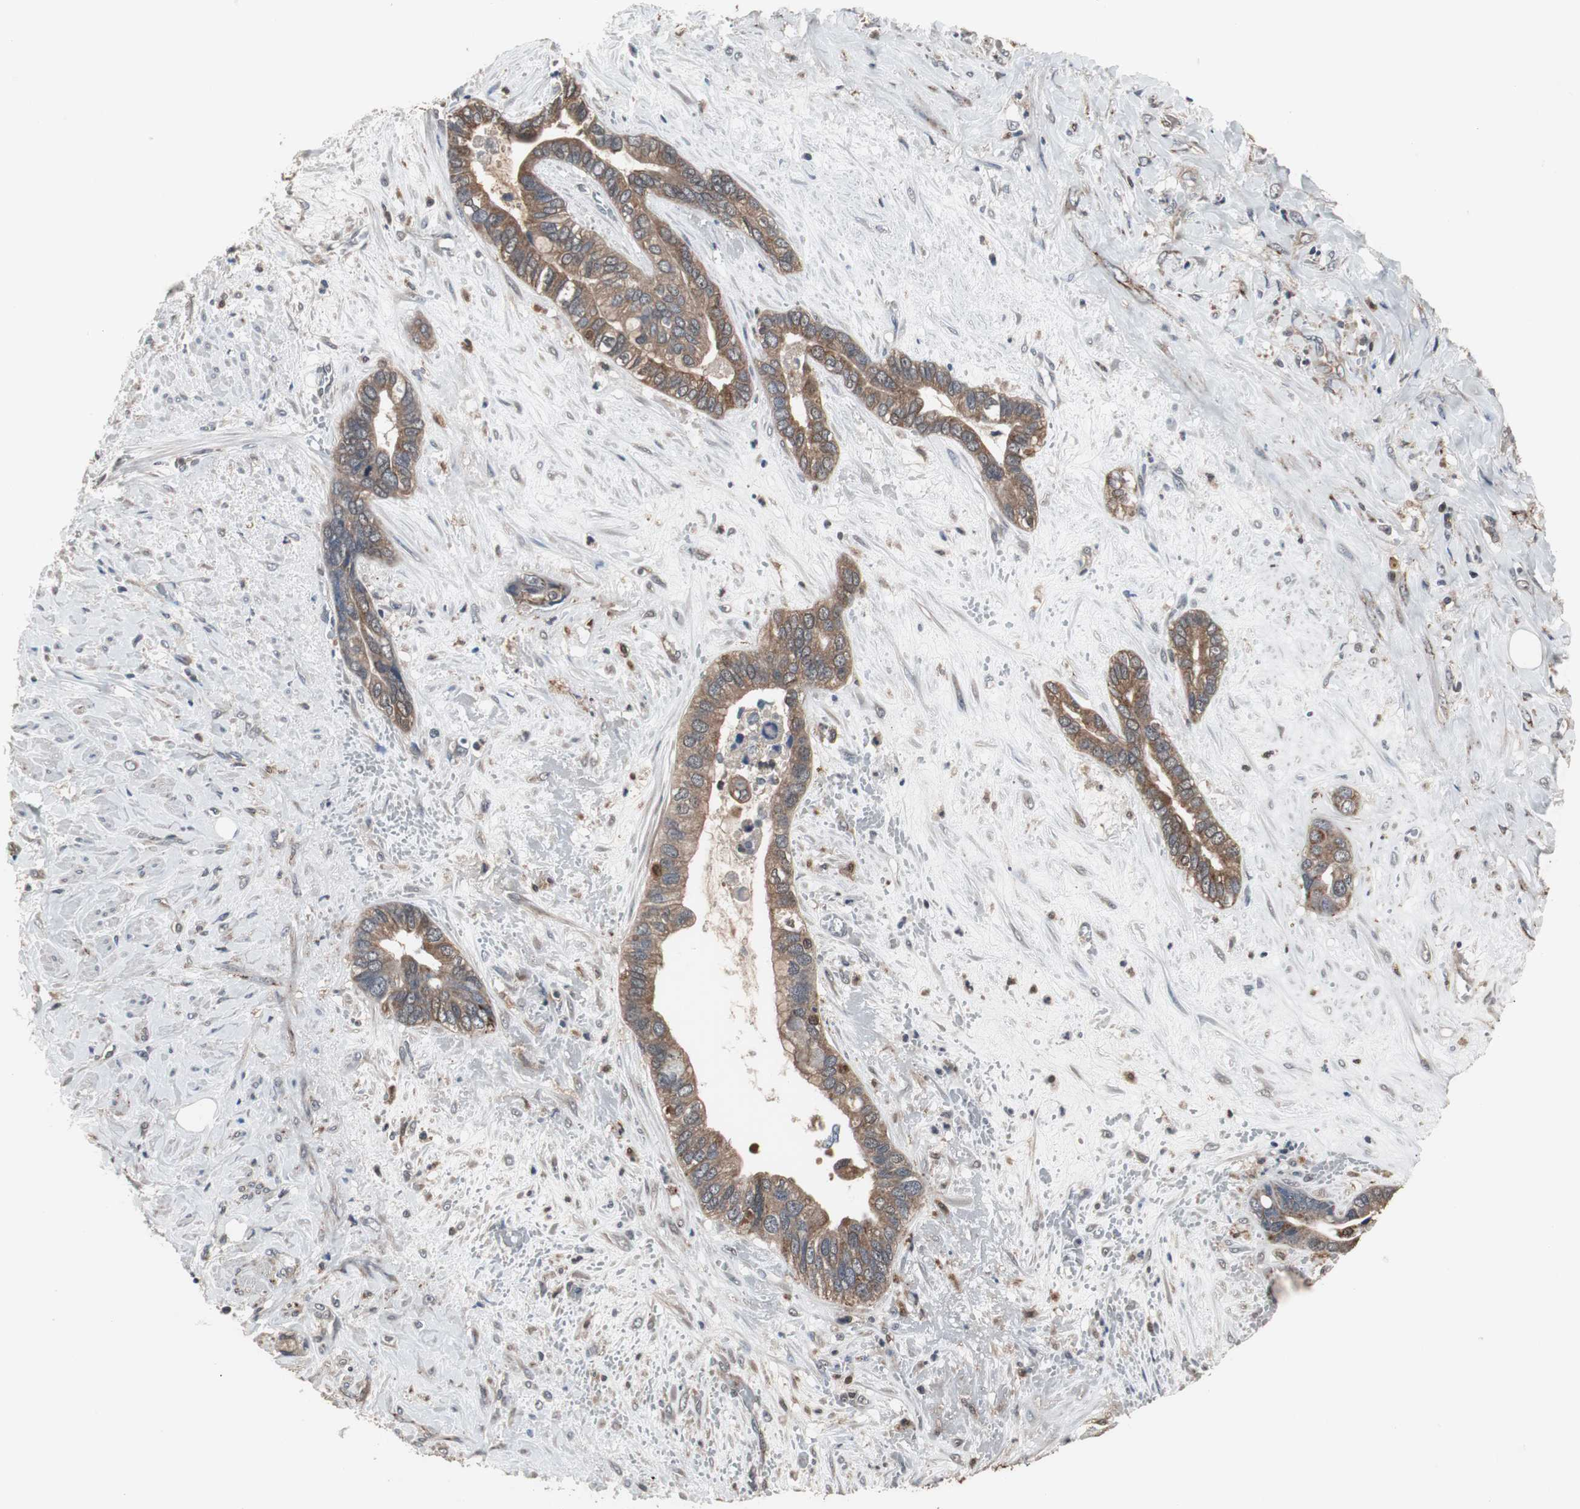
{"staining": {"intensity": "moderate", "quantity": ">75%", "location": "cytoplasmic/membranous"}, "tissue": "liver cancer", "cell_type": "Tumor cells", "image_type": "cancer", "snomed": [{"axis": "morphology", "description": "Cholangiocarcinoma"}, {"axis": "topography", "description": "Liver"}], "caption": "A medium amount of moderate cytoplasmic/membranous positivity is appreciated in approximately >75% of tumor cells in liver cancer tissue.", "gene": "ZSCAN22", "patient": {"sex": "female", "age": 65}}